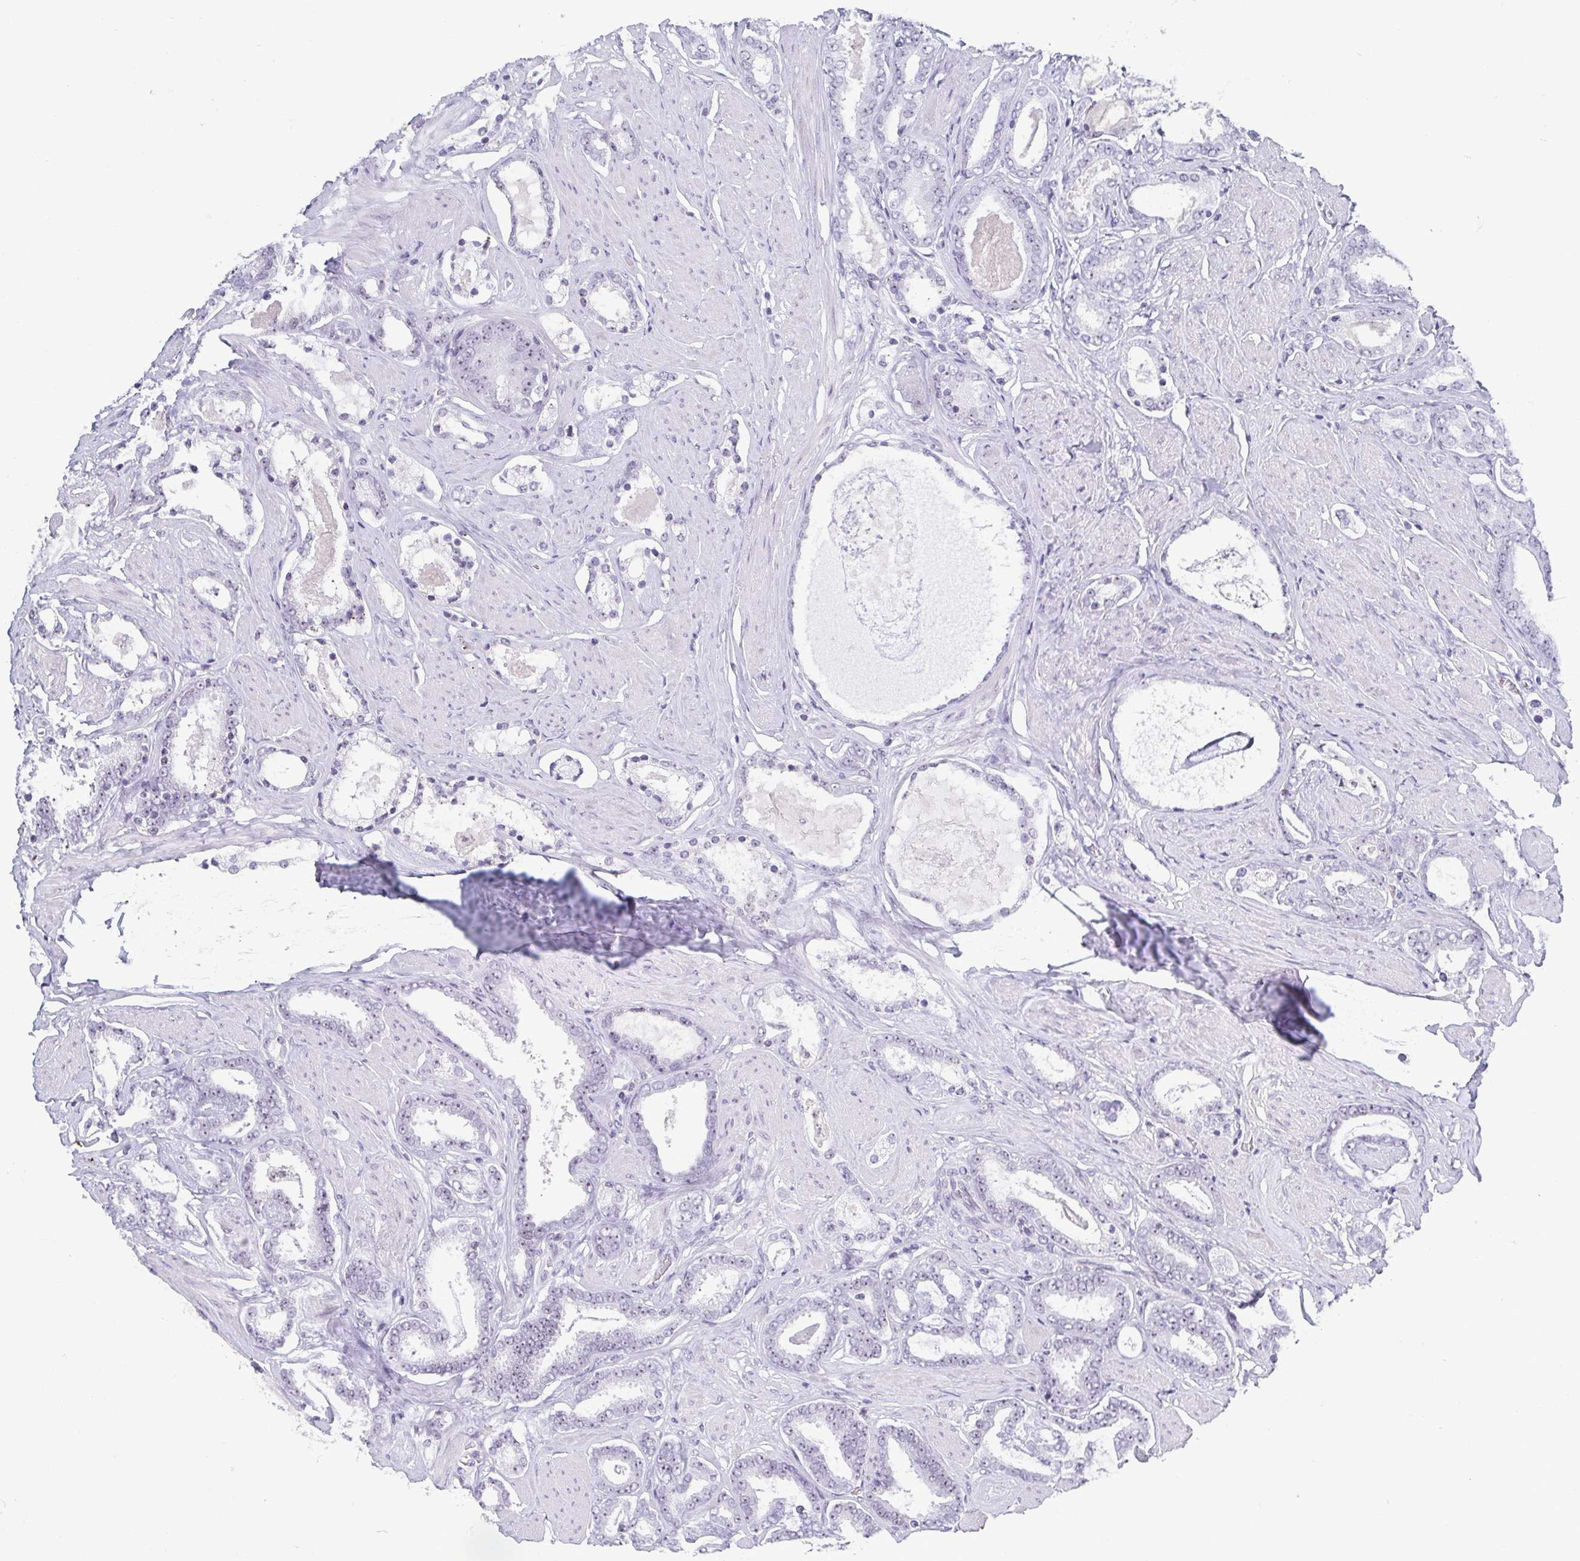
{"staining": {"intensity": "weak", "quantity": "<25%", "location": "nuclear"}, "tissue": "prostate cancer", "cell_type": "Tumor cells", "image_type": "cancer", "snomed": [{"axis": "morphology", "description": "Adenocarcinoma, High grade"}, {"axis": "topography", "description": "Prostate"}], "caption": "DAB (3,3'-diaminobenzidine) immunohistochemical staining of human prostate cancer (high-grade adenocarcinoma) shows no significant staining in tumor cells.", "gene": "BZW1", "patient": {"sex": "male", "age": 63}}